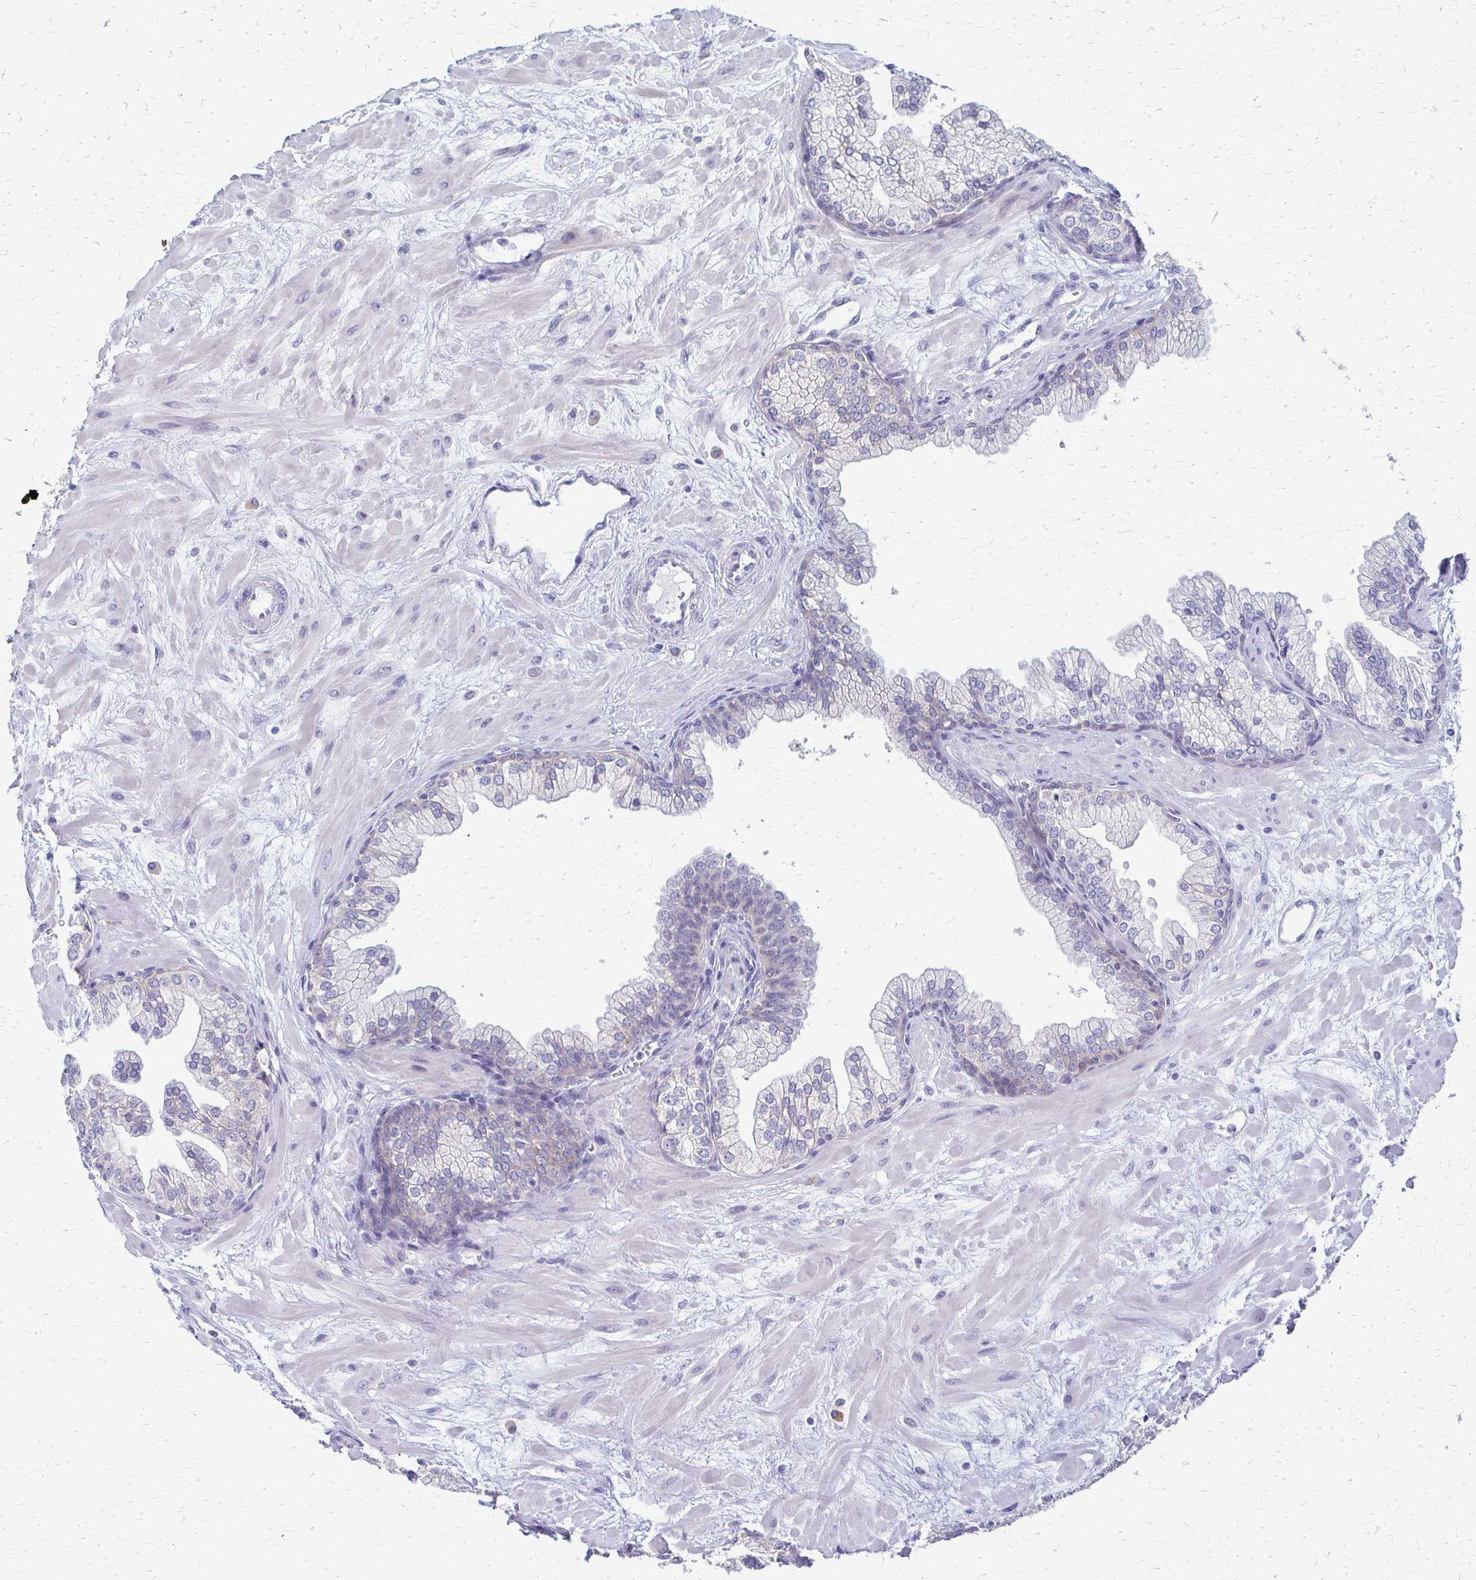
{"staining": {"intensity": "negative", "quantity": "none", "location": "none"}, "tissue": "prostate", "cell_type": "Glandular cells", "image_type": "normal", "snomed": [{"axis": "morphology", "description": "Normal tissue, NOS"}, {"axis": "topography", "description": "Prostate"}, {"axis": "topography", "description": "Peripheral nerve tissue"}], "caption": "Immunohistochemical staining of unremarkable human prostate displays no significant staining in glandular cells. (Stains: DAB IHC with hematoxylin counter stain, Microscopy: brightfield microscopy at high magnification).", "gene": "SAMD13", "patient": {"sex": "male", "age": 61}}